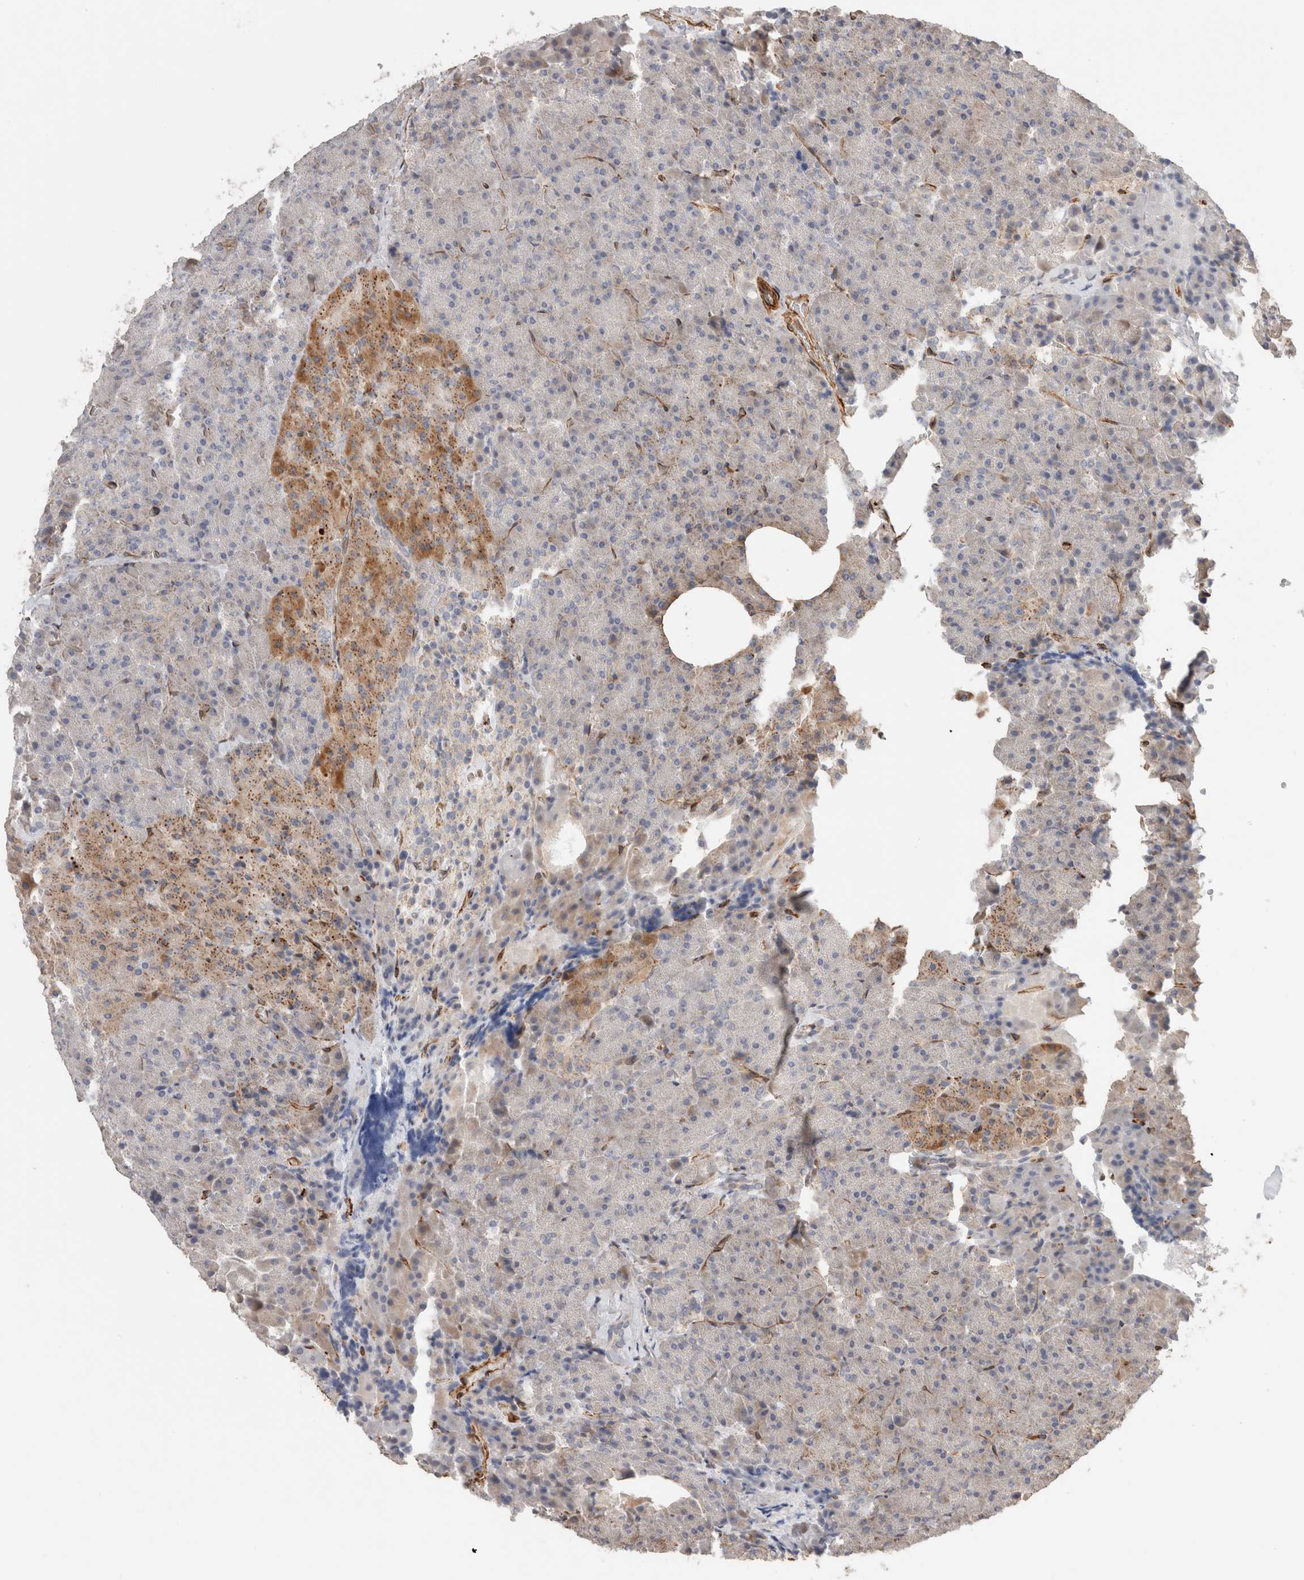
{"staining": {"intensity": "negative", "quantity": "none", "location": "none"}, "tissue": "pancreas", "cell_type": "Exocrine glandular cells", "image_type": "normal", "snomed": [{"axis": "morphology", "description": "Normal tissue, NOS"}, {"axis": "morphology", "description": "Carcinoid, malignant, NOS"}, {"axis": "topography", "description": "Pancreas"}], "caption": "Immunohistochemical staining of normal human pancreas displays no significant staining in exocrine glandular cells.", "gene": "RAB32", "patient": {"sex": "female", "age": 35}}